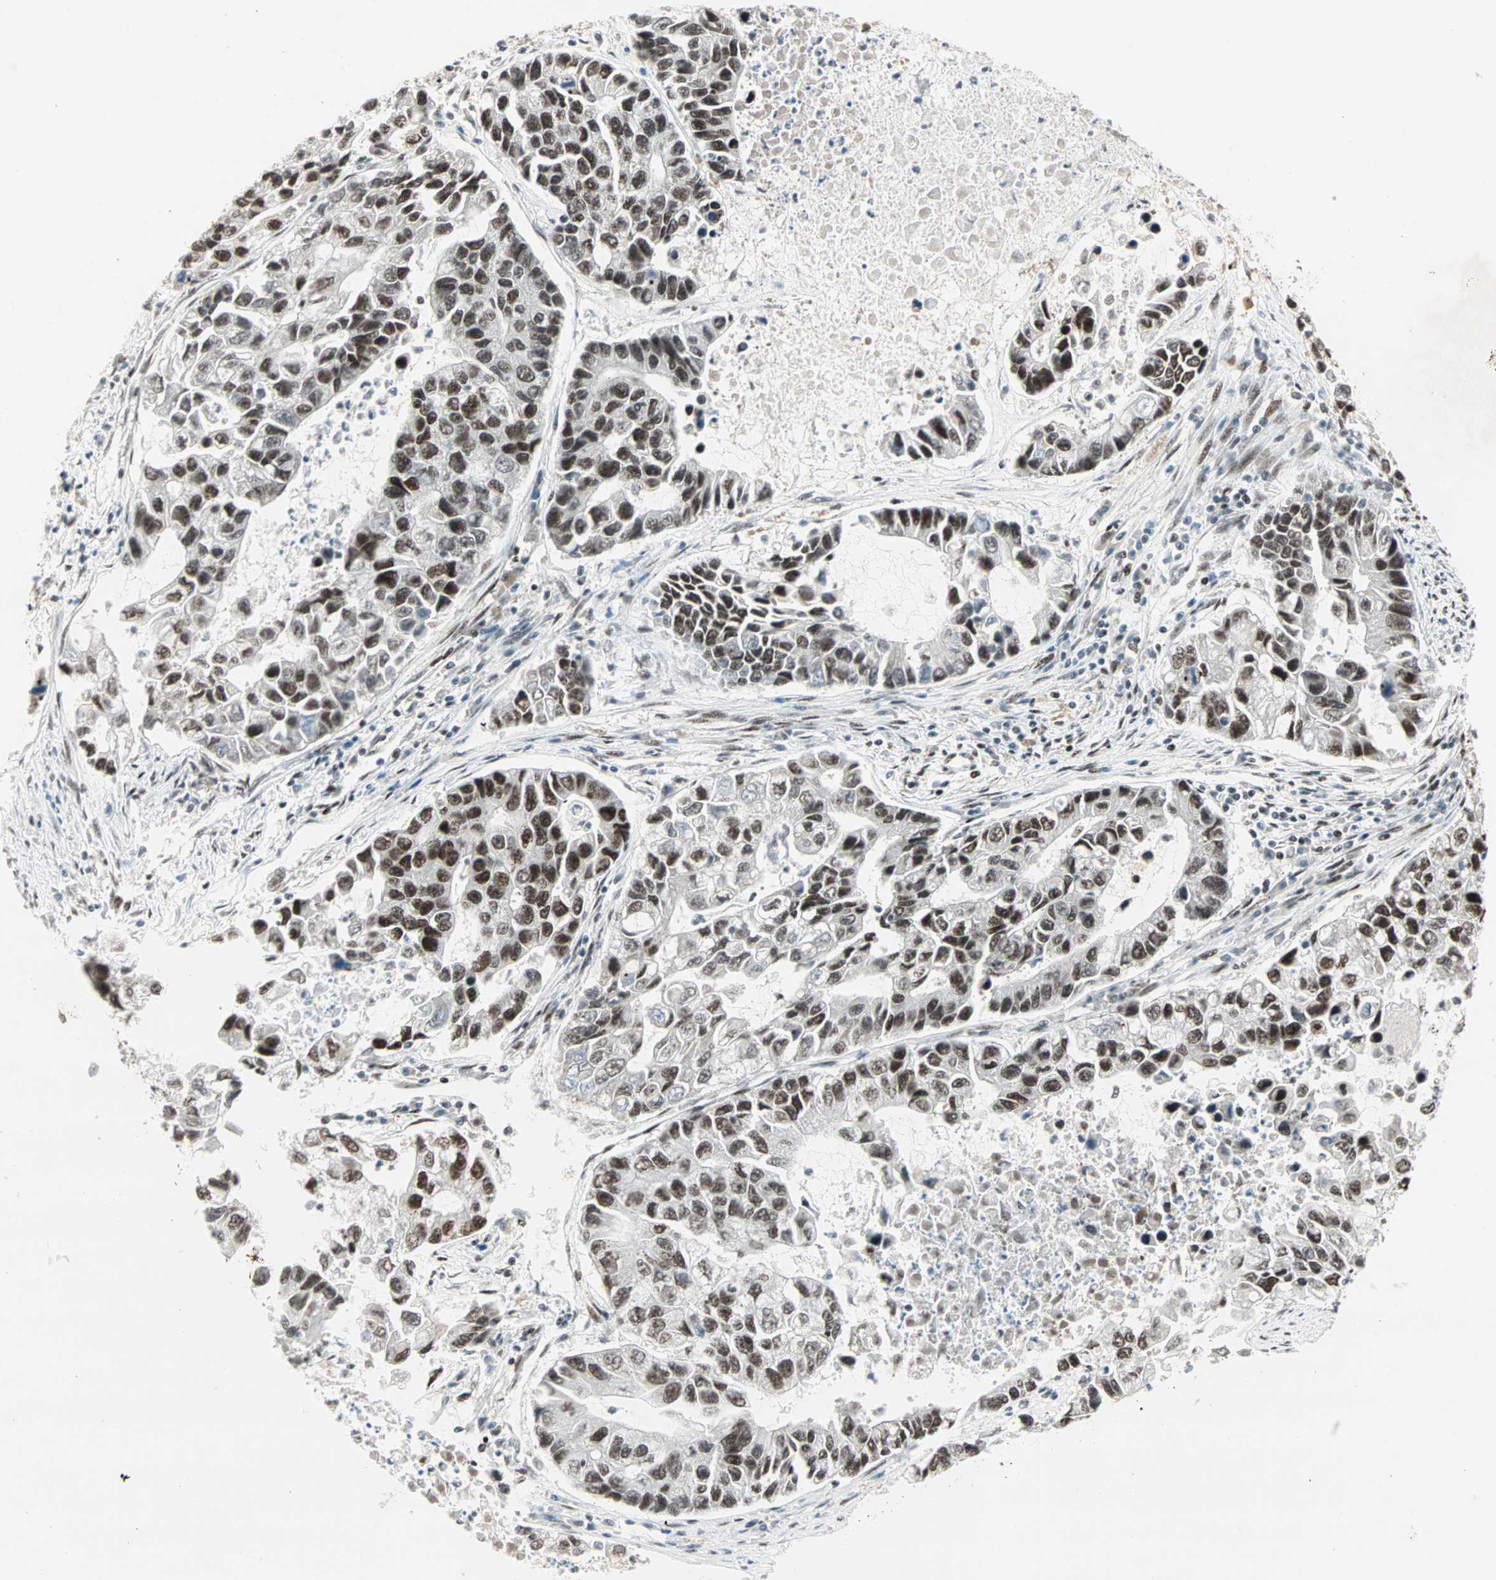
{"staining": {"intensity": "strong", "quantity": ">75%", "location": "nuclear"}, "tissue": "lung cancer", "cell_type": "Tumor cells", "image_type": "cancer", "snomed": [{"axis": "morphology", "description": "Adenocarcinoma, NOS"}, {"axis": "topography", "description": "Lung"}], "caption": "About >75% of tumor cells in adenocarcinoma (lung) exhibit strong nuclear protein positivity as visualized by brown immunohistochemical staining.", "gene": "BLM", "patient": {"sex": "female", "age": 51}}